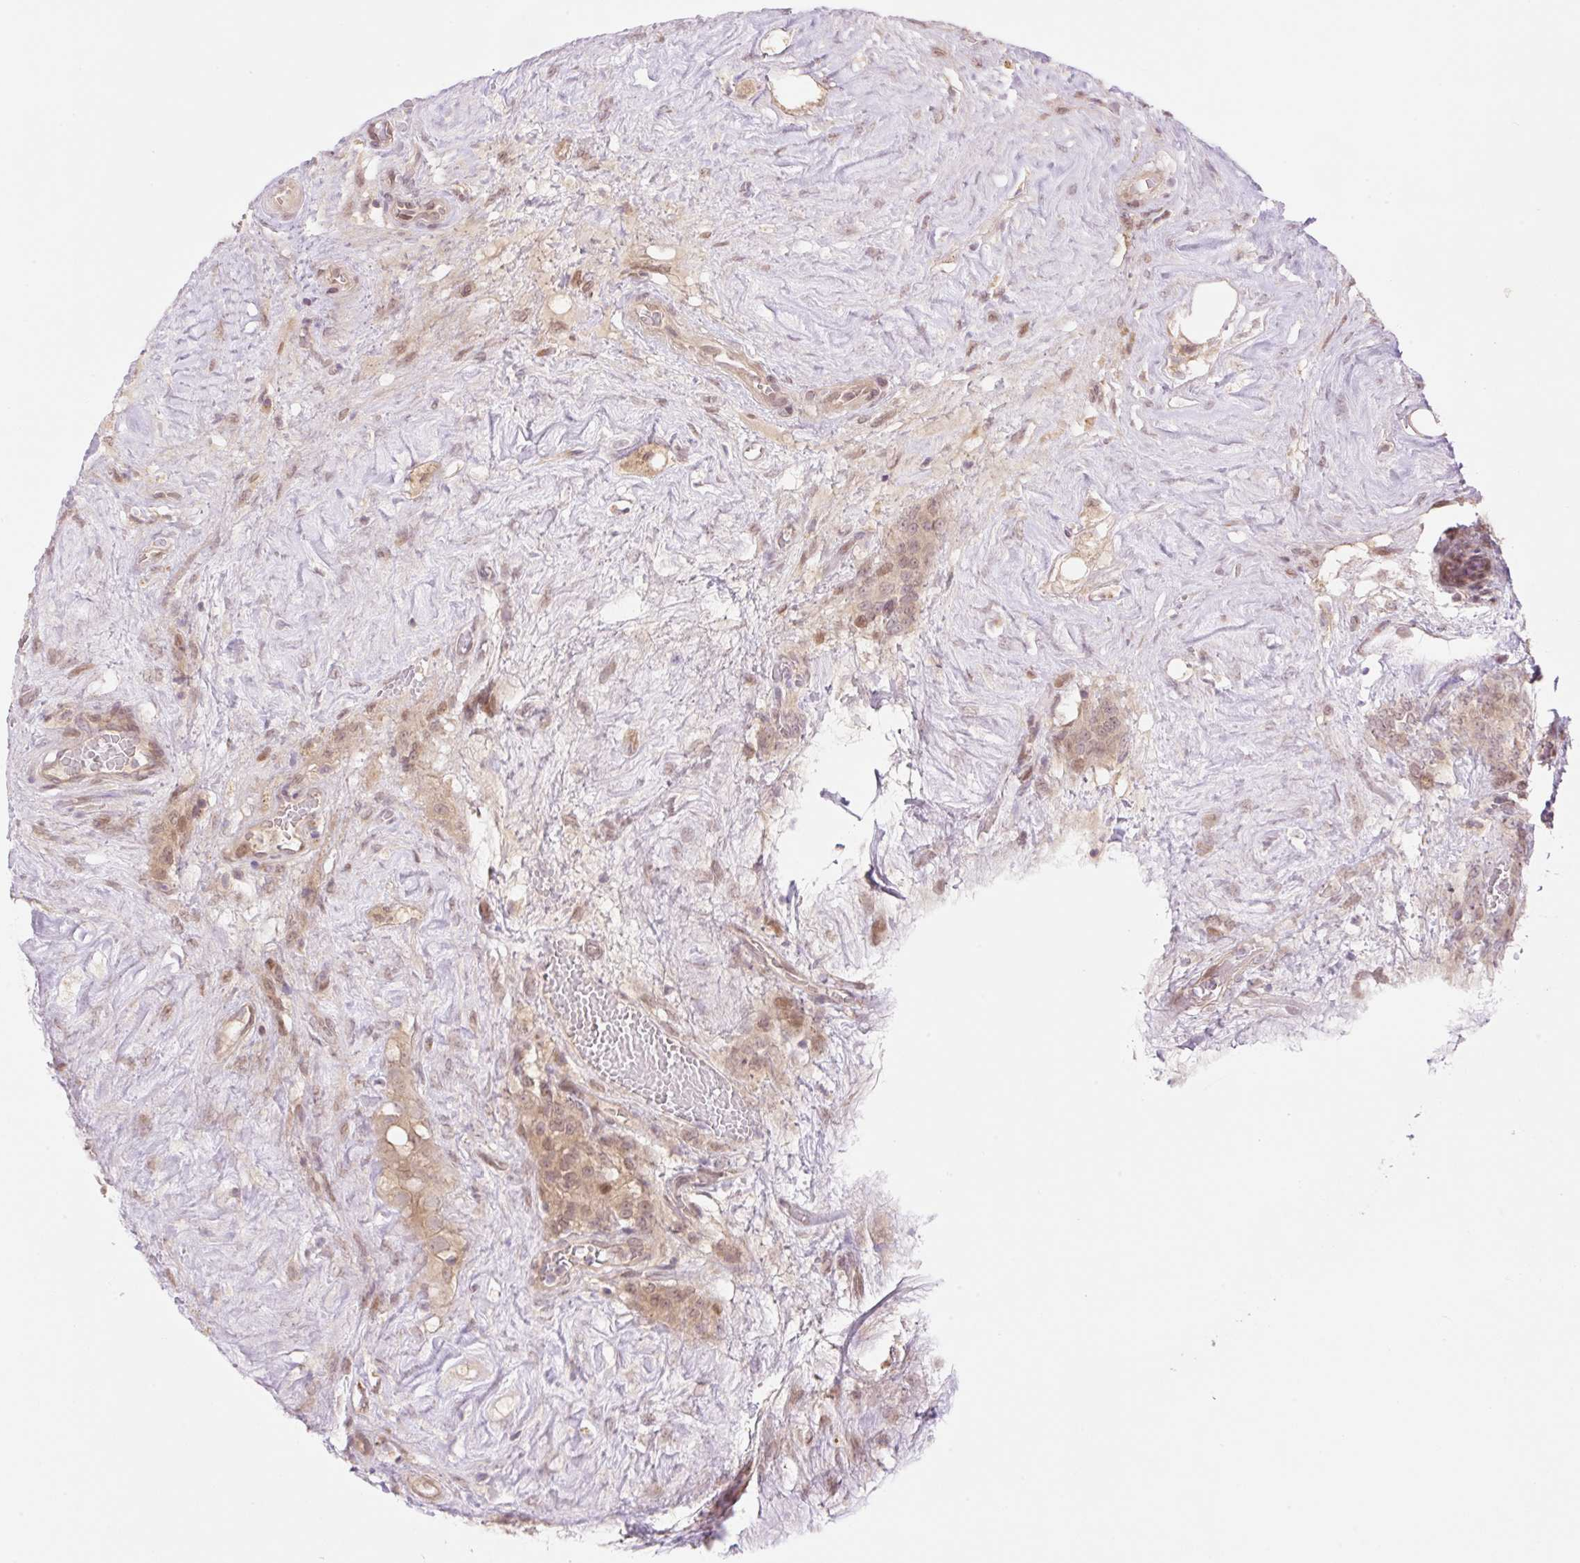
{"staining": {"intensity": "weak", "quantity": ">75%", "location": "cytoplasmic/membranous,nuclear"}, "tissue": "testis cancer", "cell_type": "Tumor cells", "image_type": "cancer", "snomed": [{"axis": "morphology", "description": "Seminoma, NOS"}, {"axis": "topography", "description": "Testis"}], "caption": "IHC micrograph of neoplastic tissue: testis seminoma stained using immunohistochemistry (IHC) displays low levels of weak protein expression localized specifically in the cytoplasmic/membranous and nuclear of tumor cells, appearing as a cytoplasmic/membranous and nuclear brown color.", "gene": "VPS25", "patient": {"sex": "male", "age": 71}}